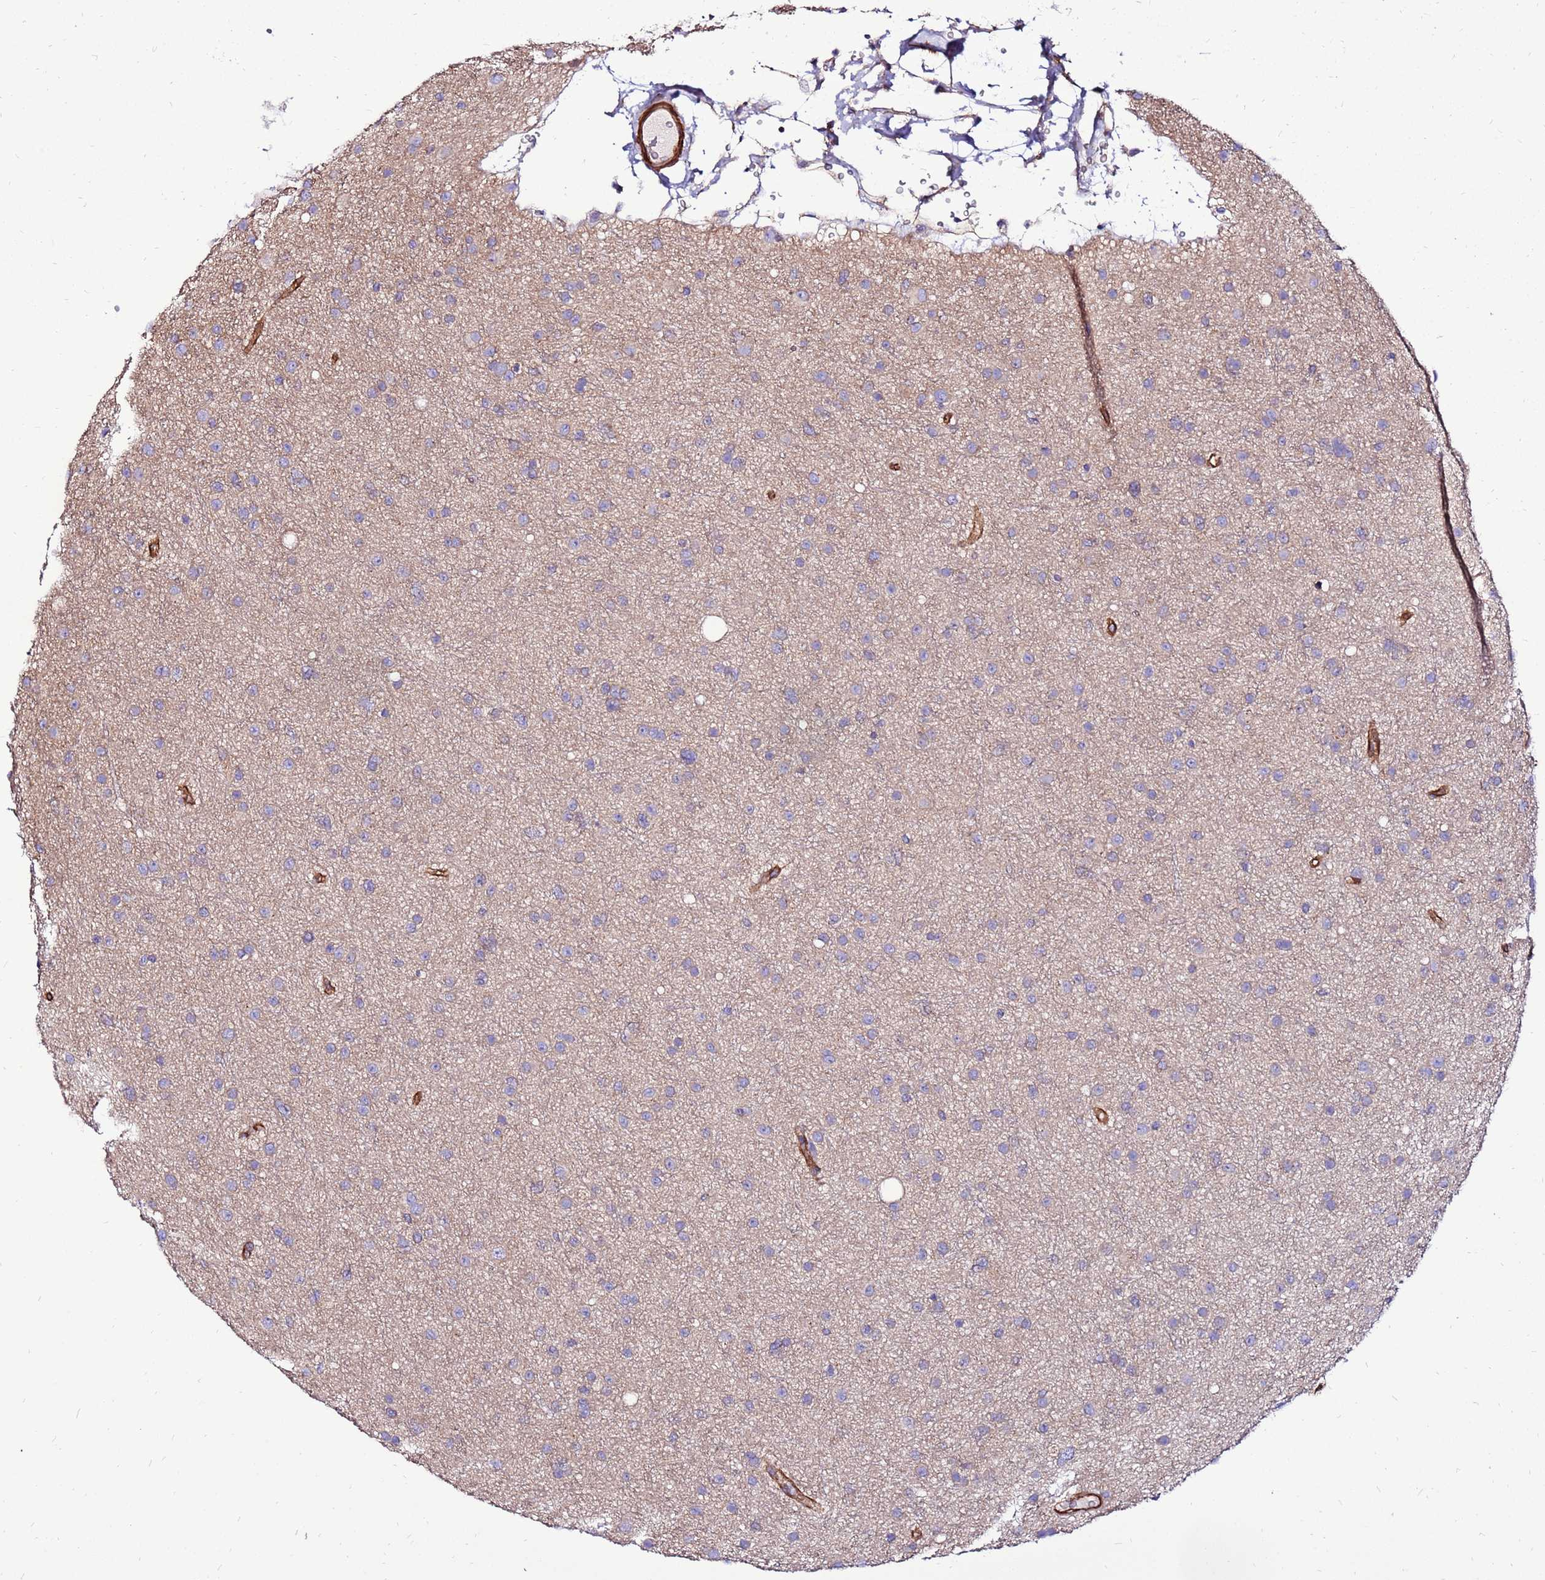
{"staining": {"intensity": "negative", "quantity": "none", "location": "none"}, "tissue": "glioma", "cell_type": "Tumor cells", "image_type": "cancer", "snomed": [{"axis": "morphology", "description": "Glioma, malignant, Low grade"}, {"axis": "topography", "description": "Cerebral cortex"}], "caption": "High magnification brightfield microscopy of malignant glioma (low-grade) stained with DAB (brown) and counterstained with hematoxylin (blue): tumor cells show no significant staining.", "gene": "EI24", "patient": {"sex": "female", "age": 39}}